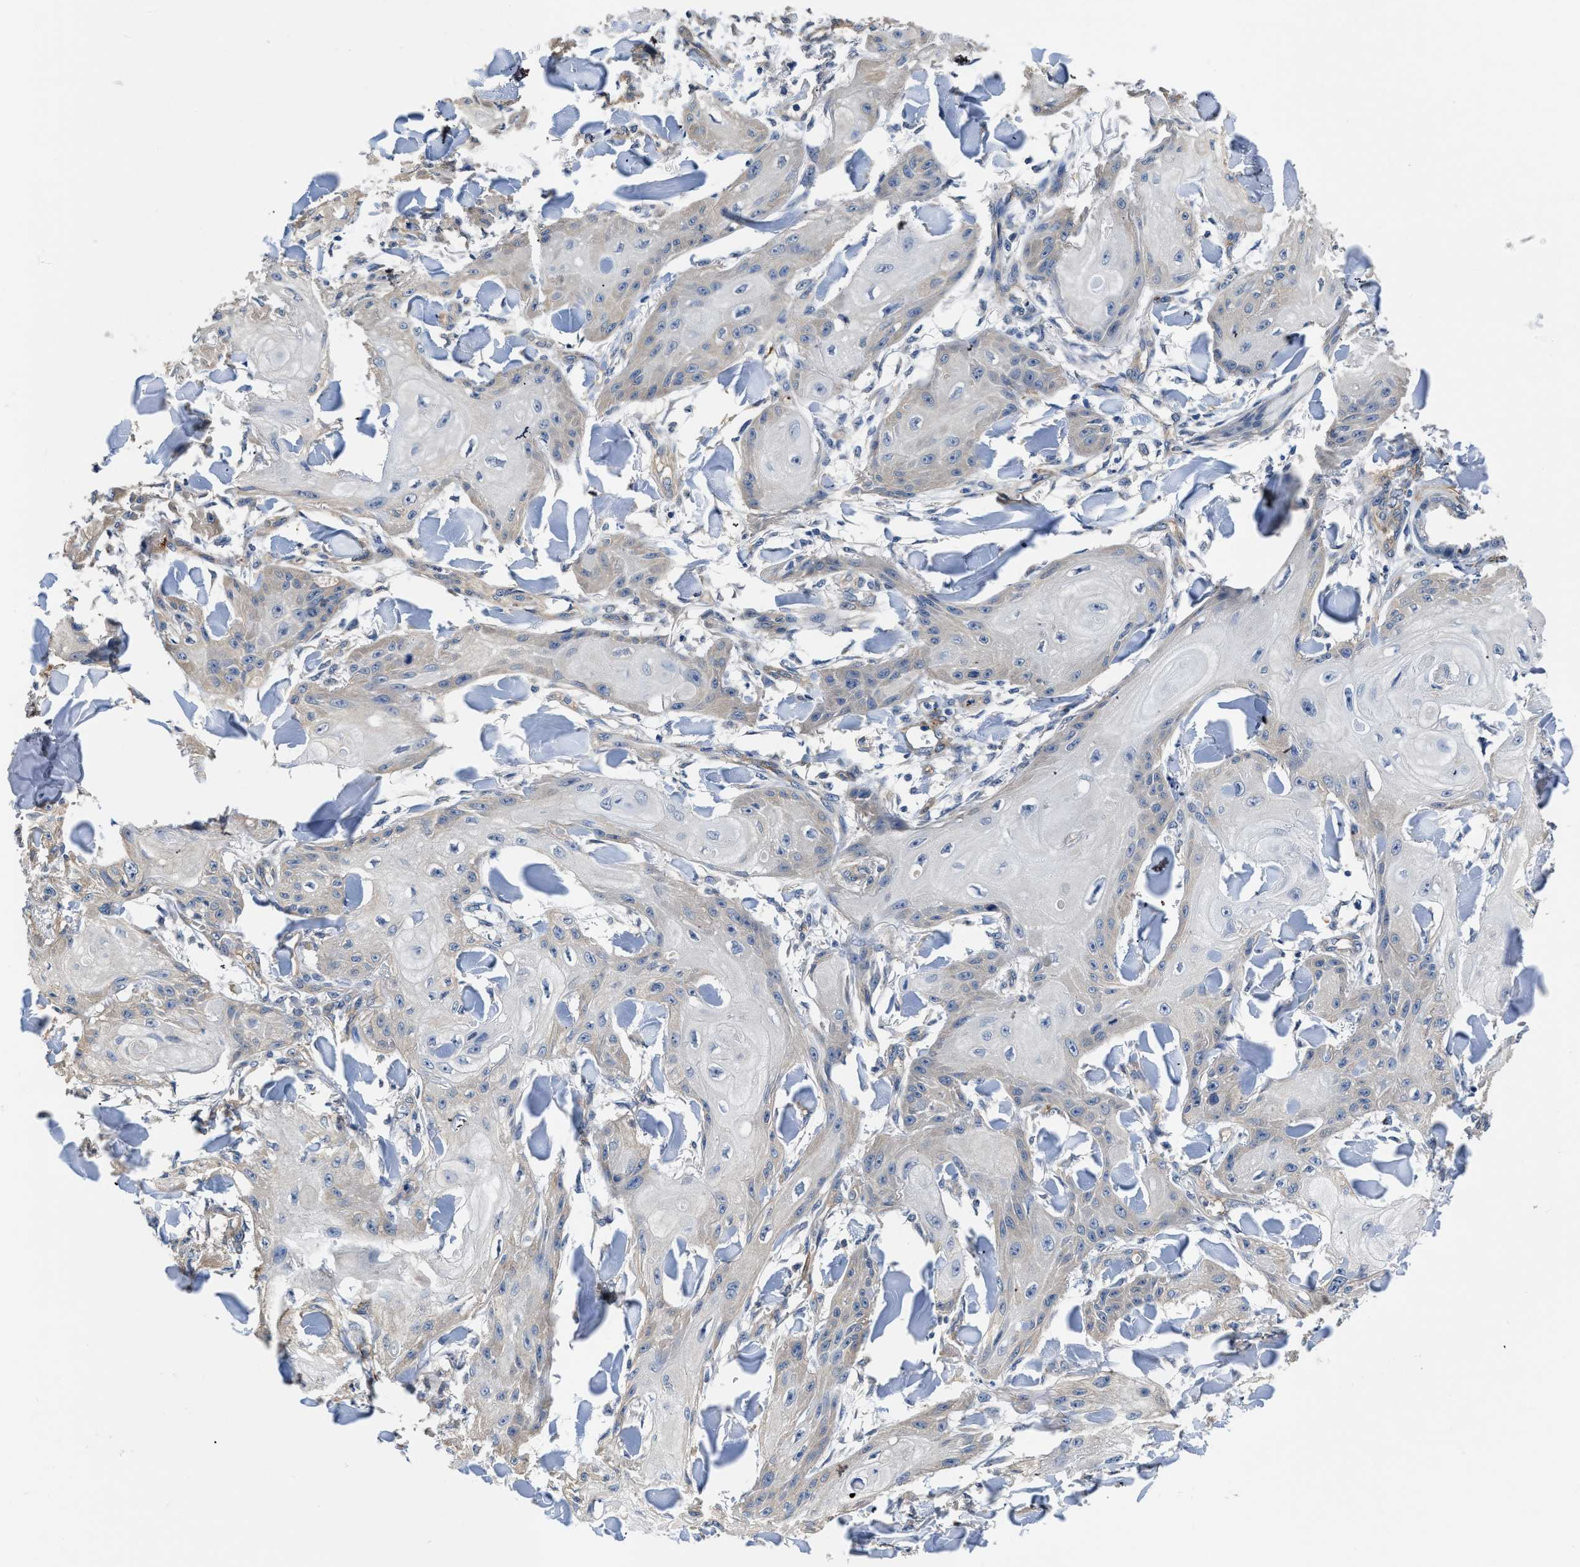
{"staining": {"intensity": "negative", "quantity": "none", "location": "none"}, "tissue": "skin cancer", "cell_type": "Tumor cells", "image_type": "cancer", "snomed": [{"axis": "morphology", "description": "Squamous cell carcinoma, NOS"}, {"axis": "topography", "description": "Skin"}], "caption": "Immunohistochemical staining of skin cancer (squamous cell carcinoma) exhibits no significant staining in tumor cells.", "gene": "C22orf42", "patient": {"sex": "male", "age": 74}}